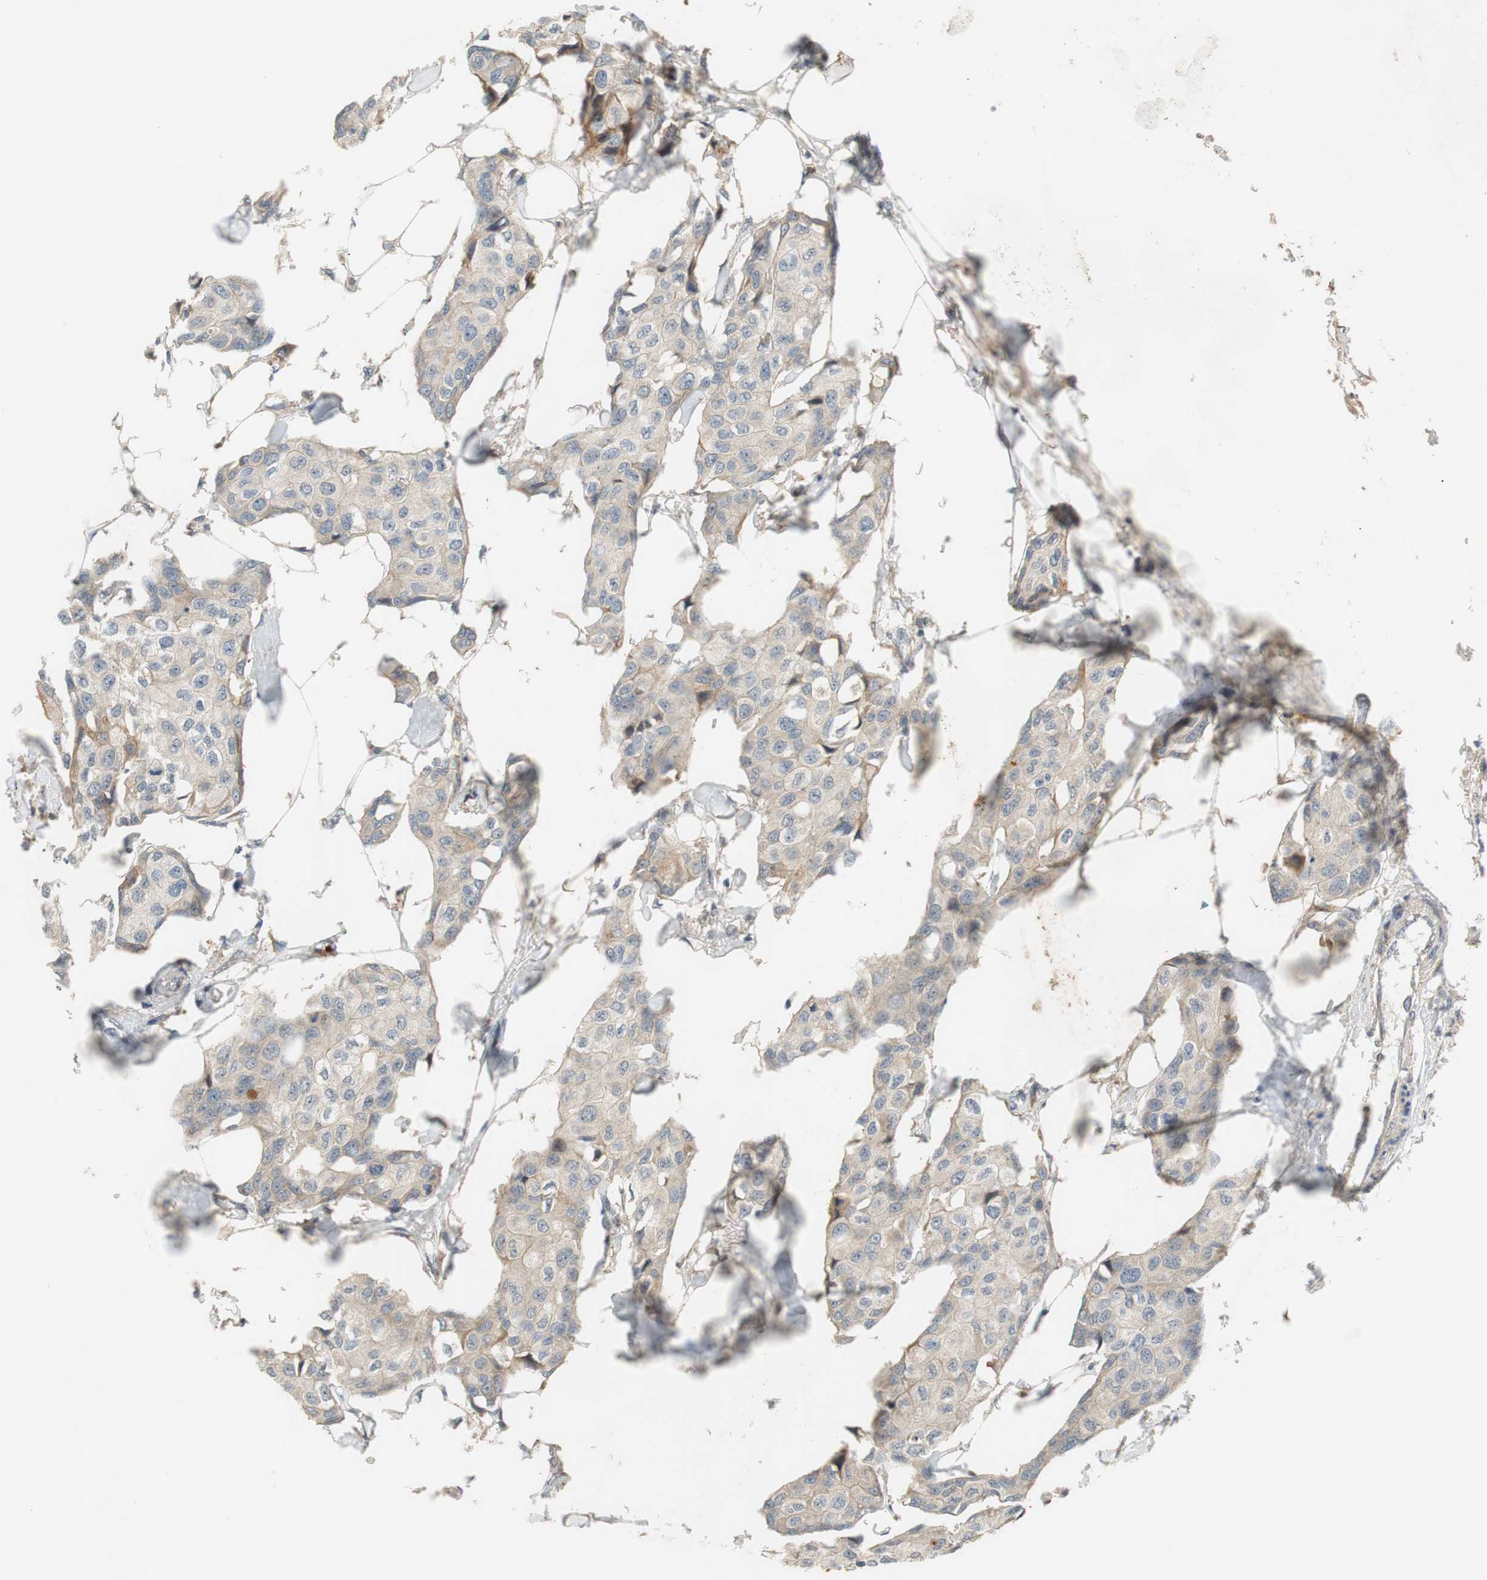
{"staining": {"intensity": "negative", "quantity": "none", "location": "none"}, "tissue": "breast cancer", "cell_type": "Tumor cells", "image_type": "cancer", "snomed": [{"axis": "morphology", "description": "Duct carcinoma"}, {"axis": "topography", "description": "Breast"}], "caption": "The histopathology image exhibits no significant positivity in tumor cells of breast intraductal carcinoma.", "gene": "C4A", "patient": {"sex": "female", "age": 80}}